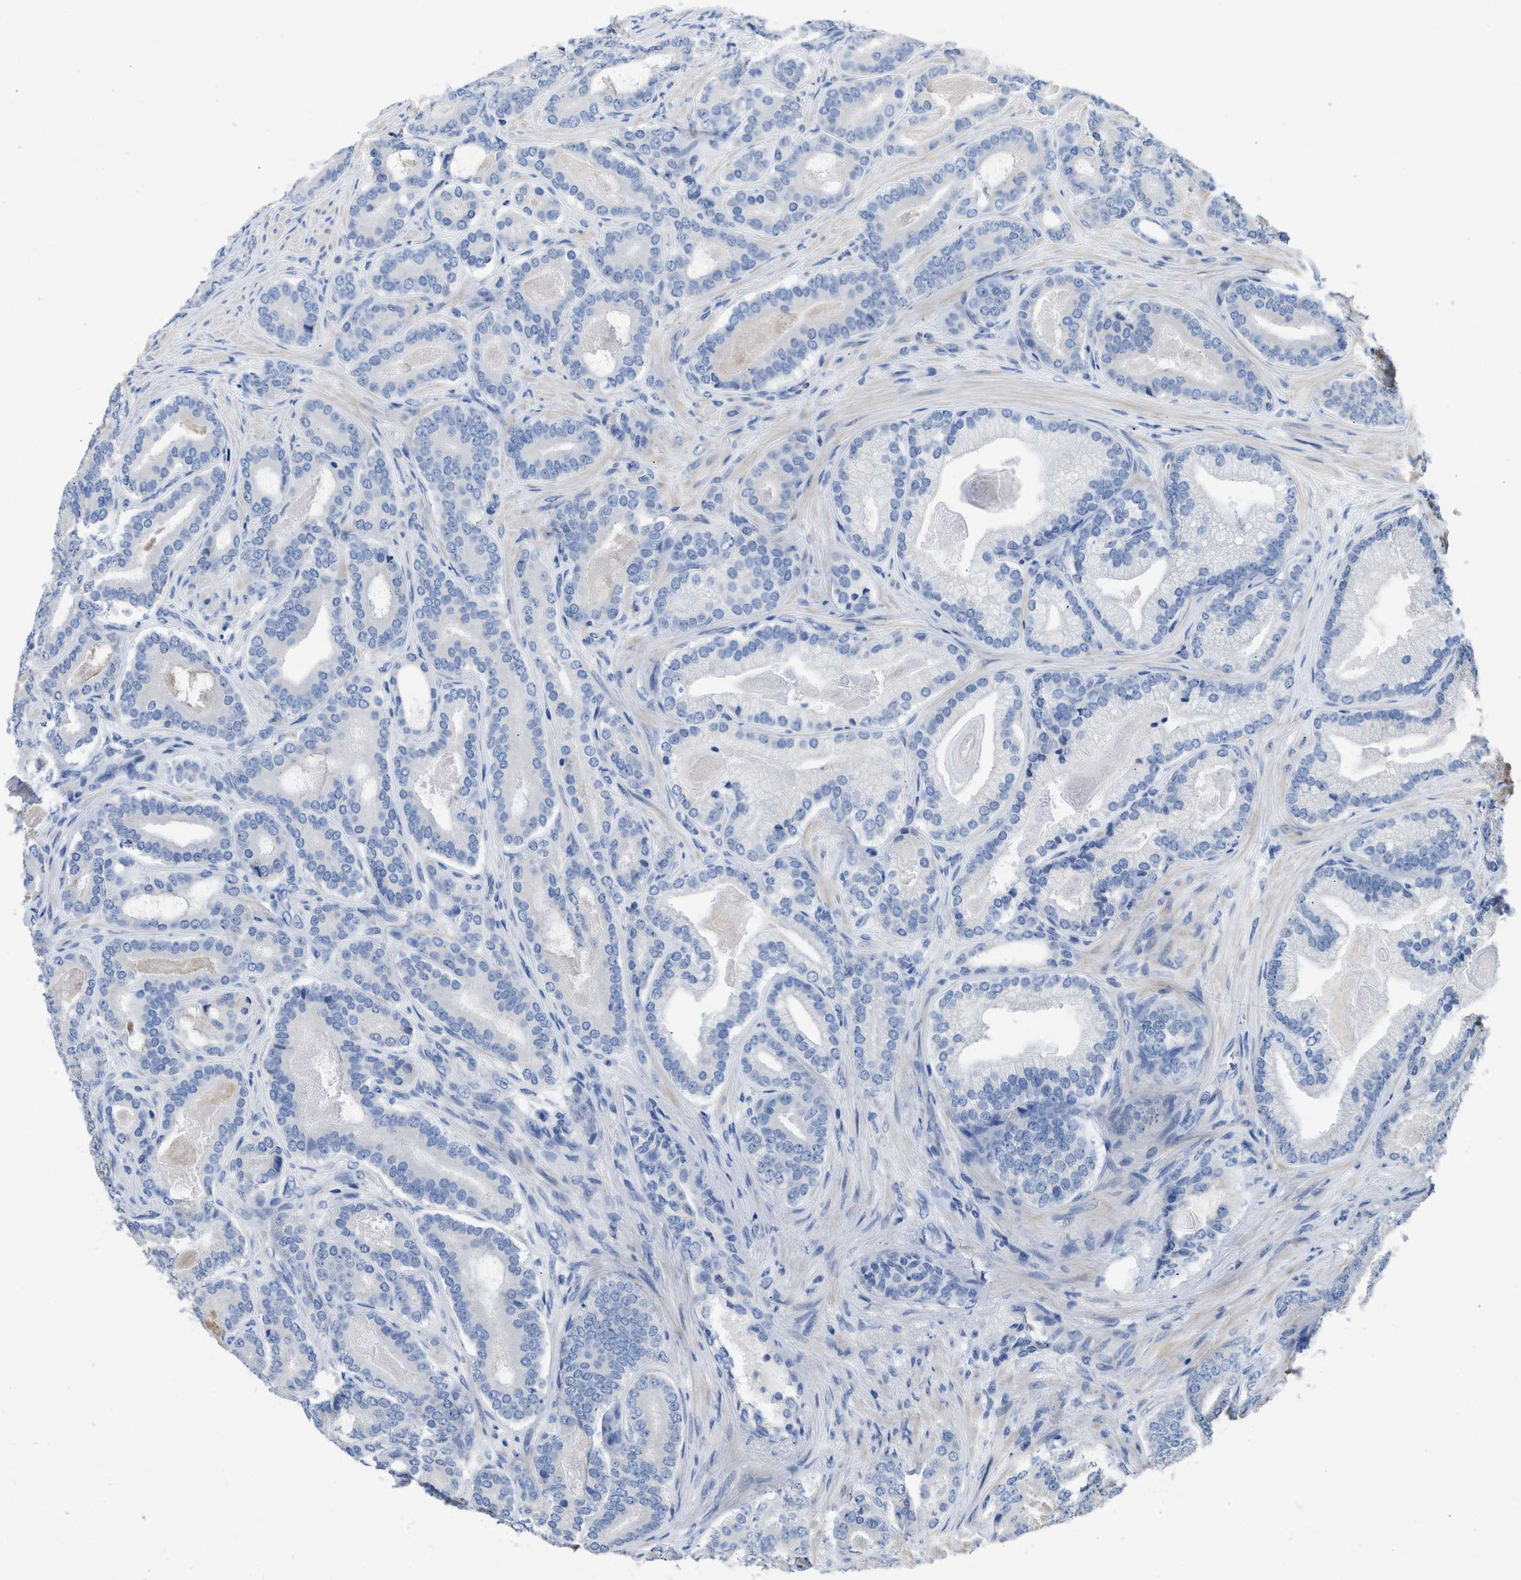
{"staining": {"intensity": "negative", "quantity": "none", "location": "none"}, "tissue": "prostate cancer", "cell_type": "Tumor cells", "image_type": "cancer", "snomed": [{"axis": "morphology", "description": "Adenocarcinoma, High grade"}, {"axis": "topography", "description": "Prostate"}], "caption": "IHC of human prostate cancer reveals no positivity in tumor cells. The staining was performed using DAB to visualize the protein expression in brown, while the nuclei were stained in blue with hematoxylin (Magnification: 20x).", "gene": "C1S", "patient": {"sex": "male", "age": 60}}